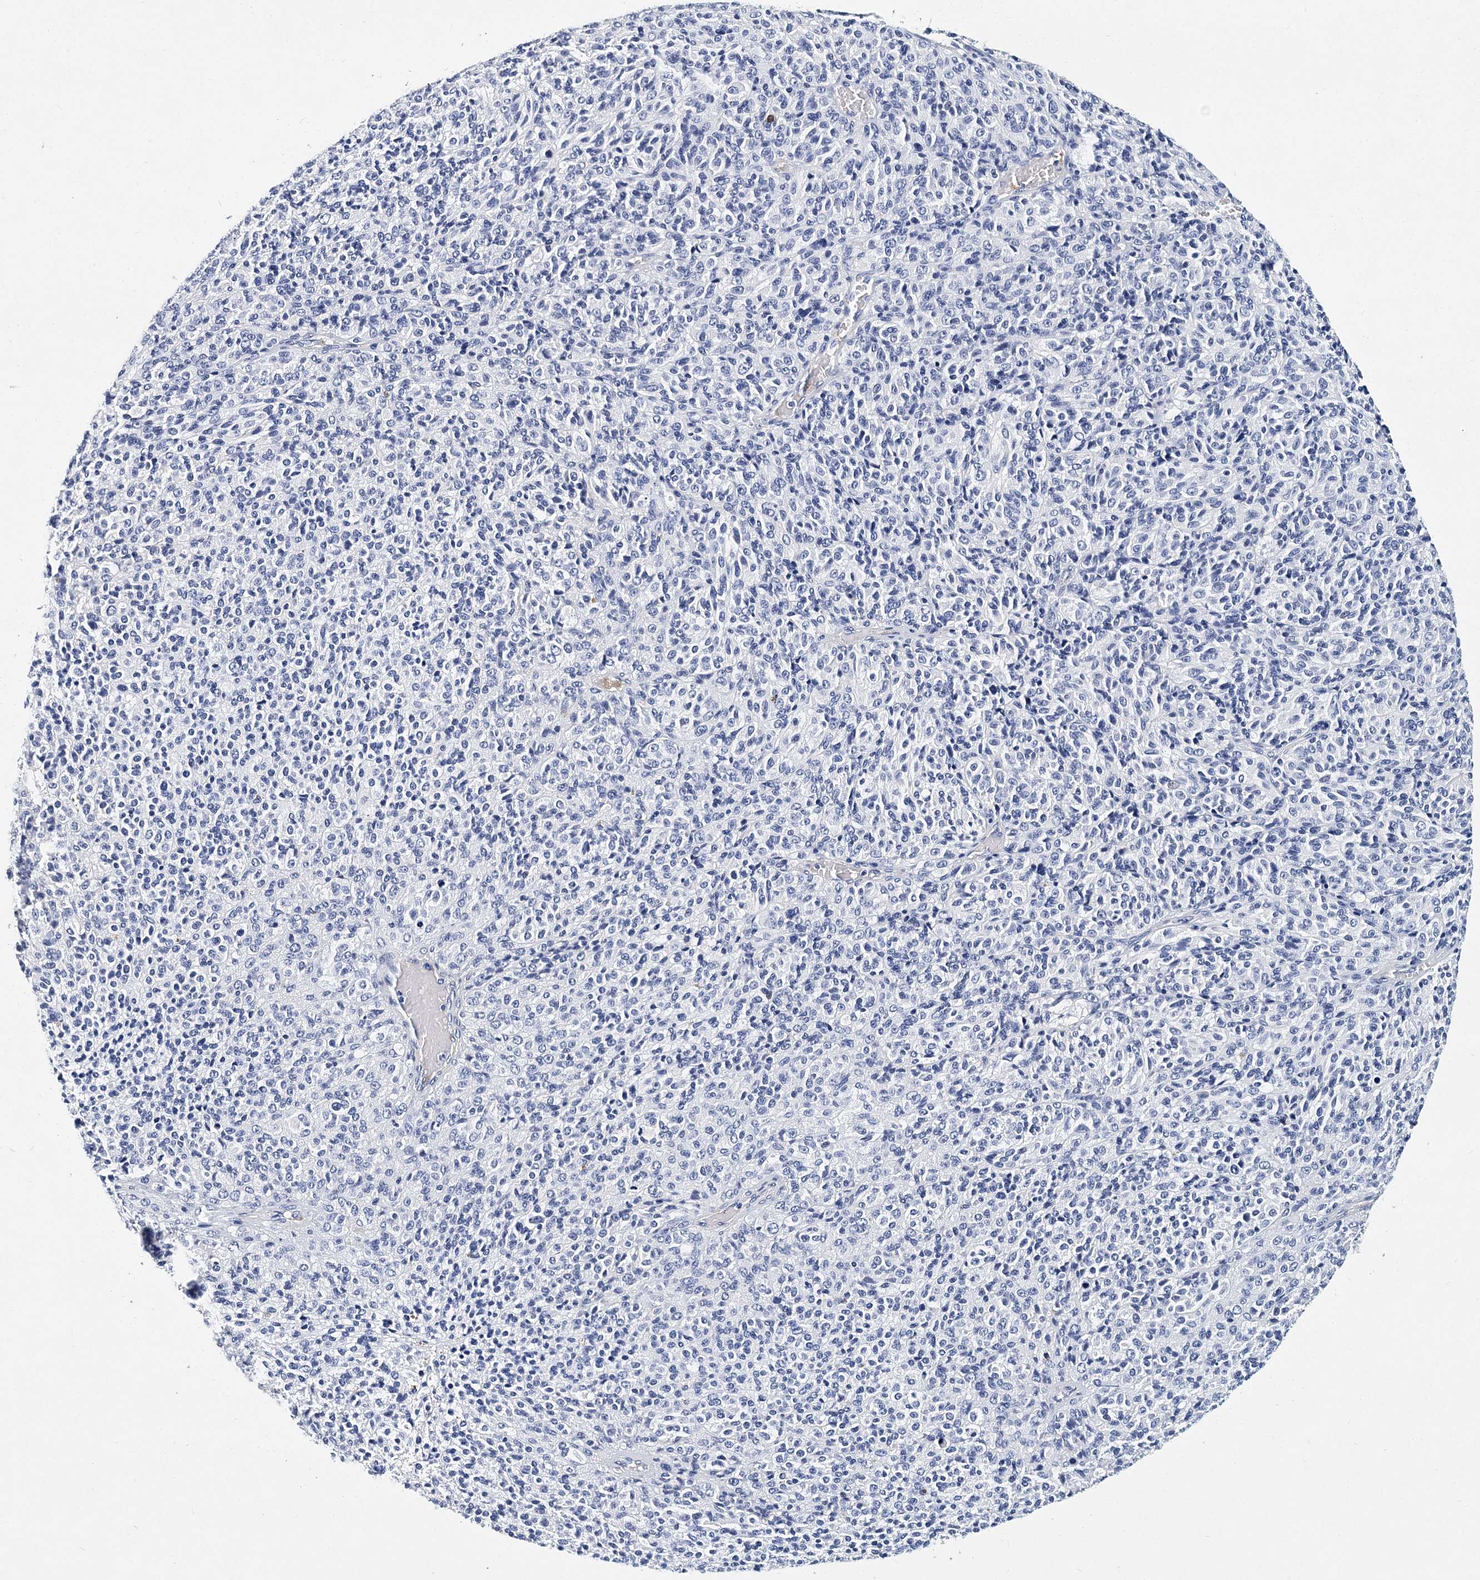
{"staining": {"intensity": "negative", "quantity": "none", "location": "none"}, "tissue": "melanoma", "cell_type": "Tumor cells", "image_type": "cancer", "snomed": [{"axis": "morphology", "description": "Malignant melanoma, Metastatic site"}, {"axis": "topography", "description": "Brain"}], "caption": "DAB immunohistochemical staining of human malignant melanoma (metastatic site) shows no significant staining in tumor cells.", "gene": "ITGA2B", "patient": {"sex": "female", "age": 56}}